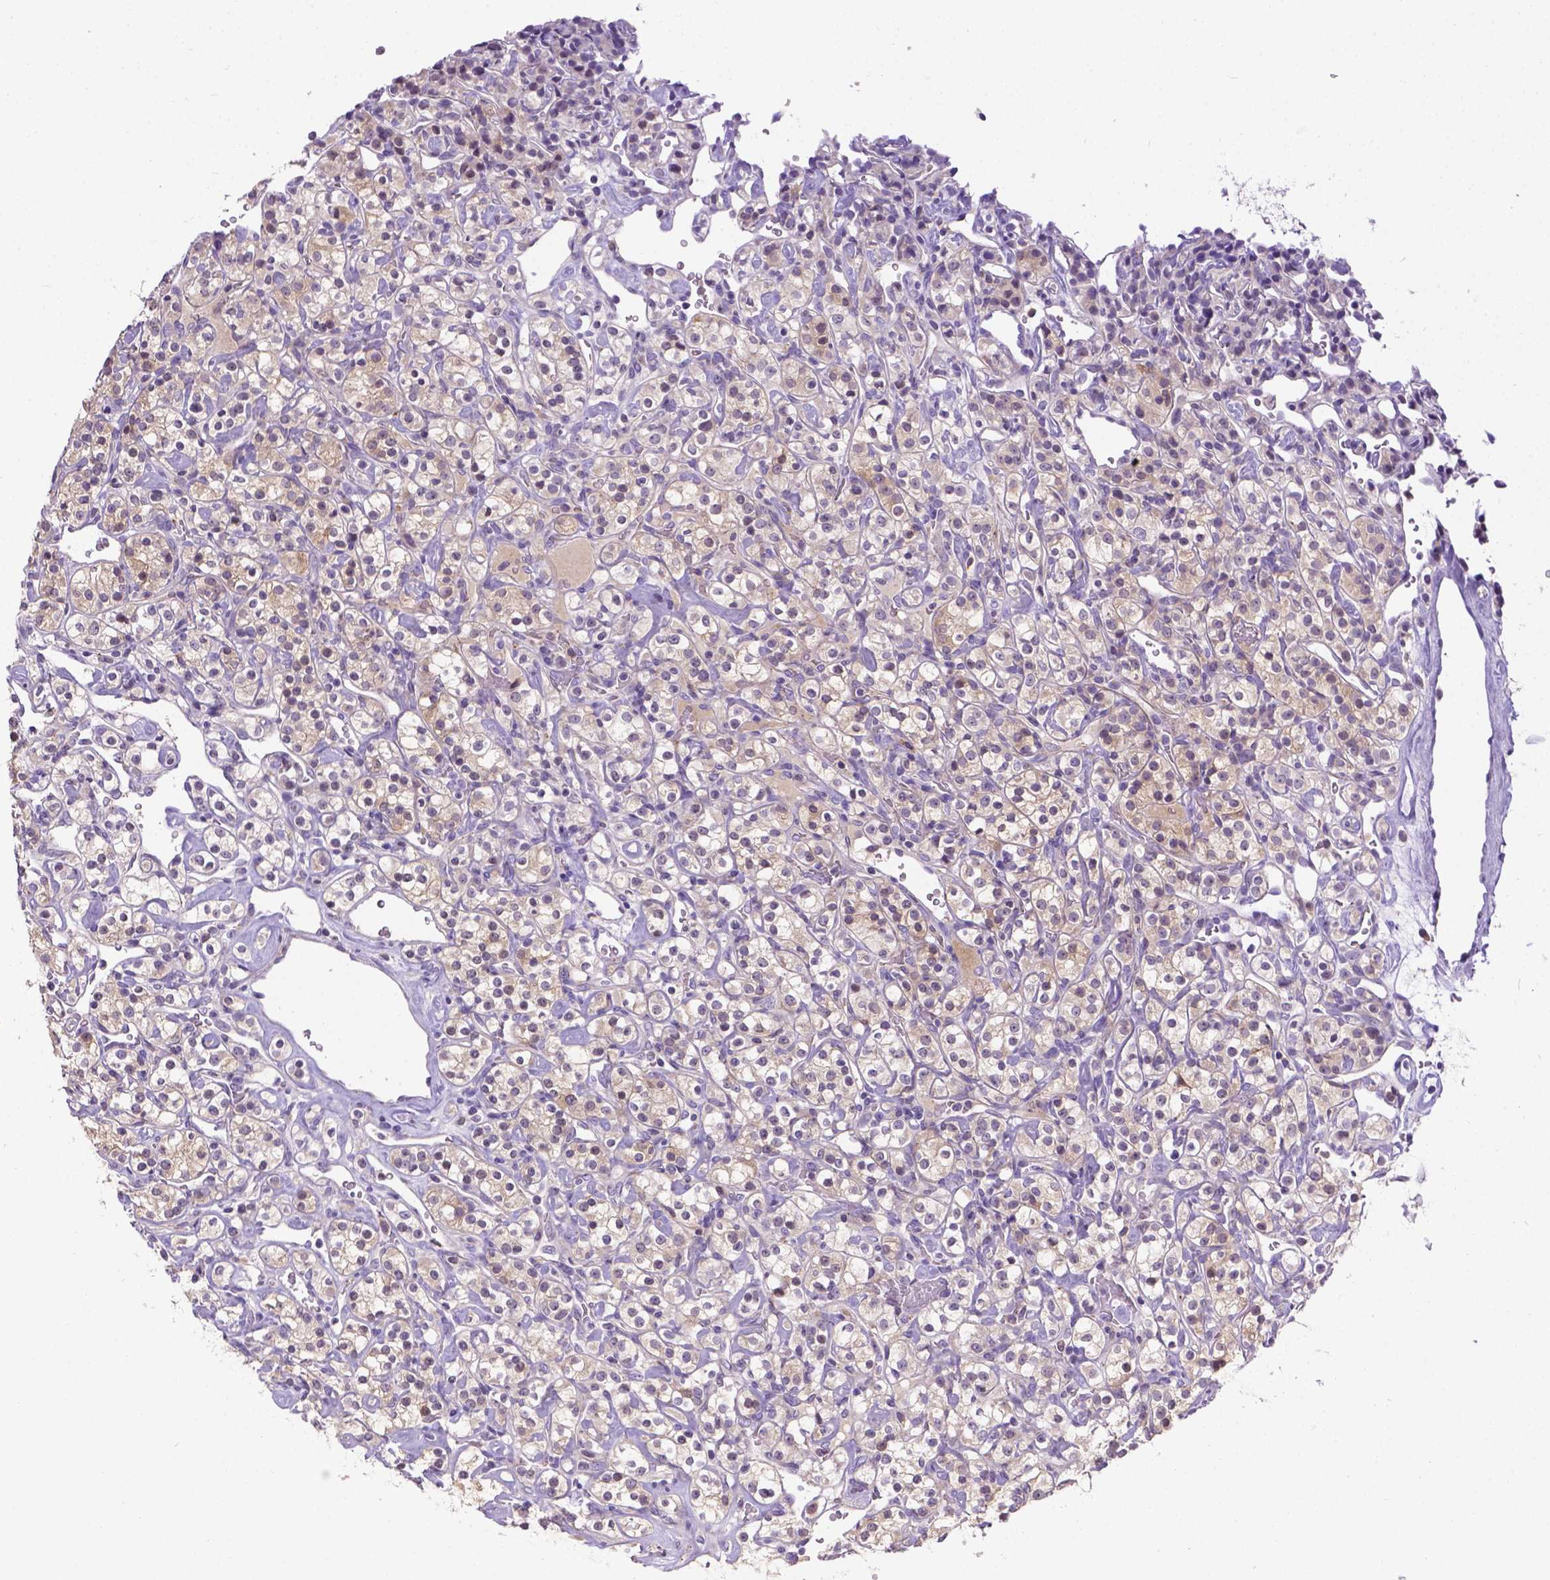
{"staining": {"intensity": "weak", "quantity": "<25%", "location": "cytoplasmic/membranous"}, "tissue": "renal cancer", "cell_type": "Tumor cells", "image_type": "cancer", "snomed": [{"axis": "morphology", "description": "Adenocarcinoma, NOS"}, {"axis": "topography", "description": "Kidney"}], "caption": "The photomicrograph shows no significant expression in tumor cells of renal cancer (adenocarcinoma).", "gene": "TM4SF18", "patient": {"sex": "male", "age": 77}}